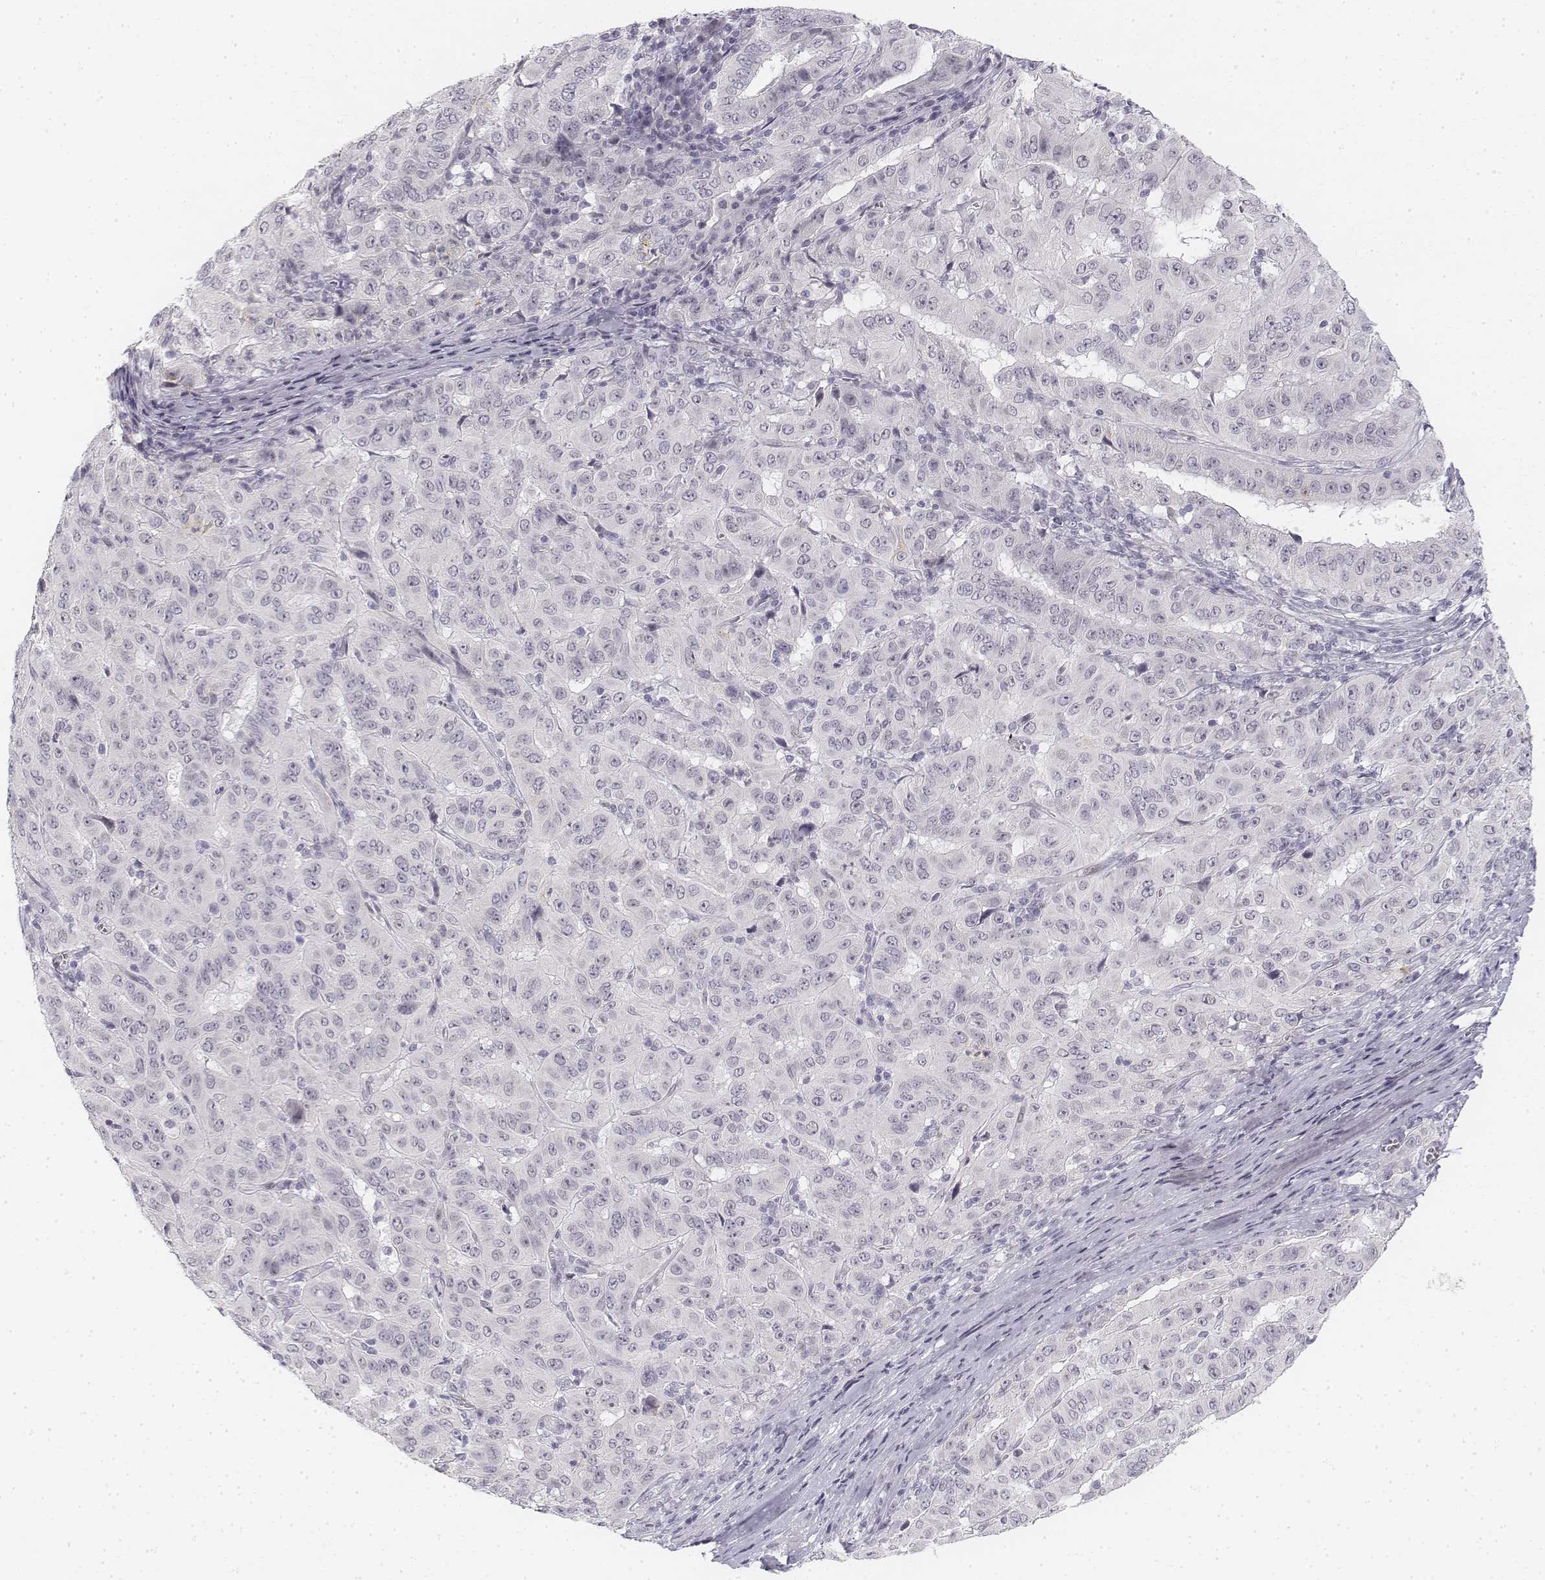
{"staining": {"intensity": "negative", "quantity": "none", "location": "none"}, "tissue": "pancreatic cancer", "cell_type": "Tumor cells", "image_type": "cancer", "snomed": [{"axis": "morphology", "description": "Adenocarcinoma, NOS"}, {"axis": "topography", "description": "Pancreas"}], "caption": "An immunohistochemistry (IHC) image of pancreatic cancer is shown. There is no staining in tumor cells of pancreatic cancer.", "gene": "KRTAP2-1", "patient": {"sex": "male", "age": 63}}